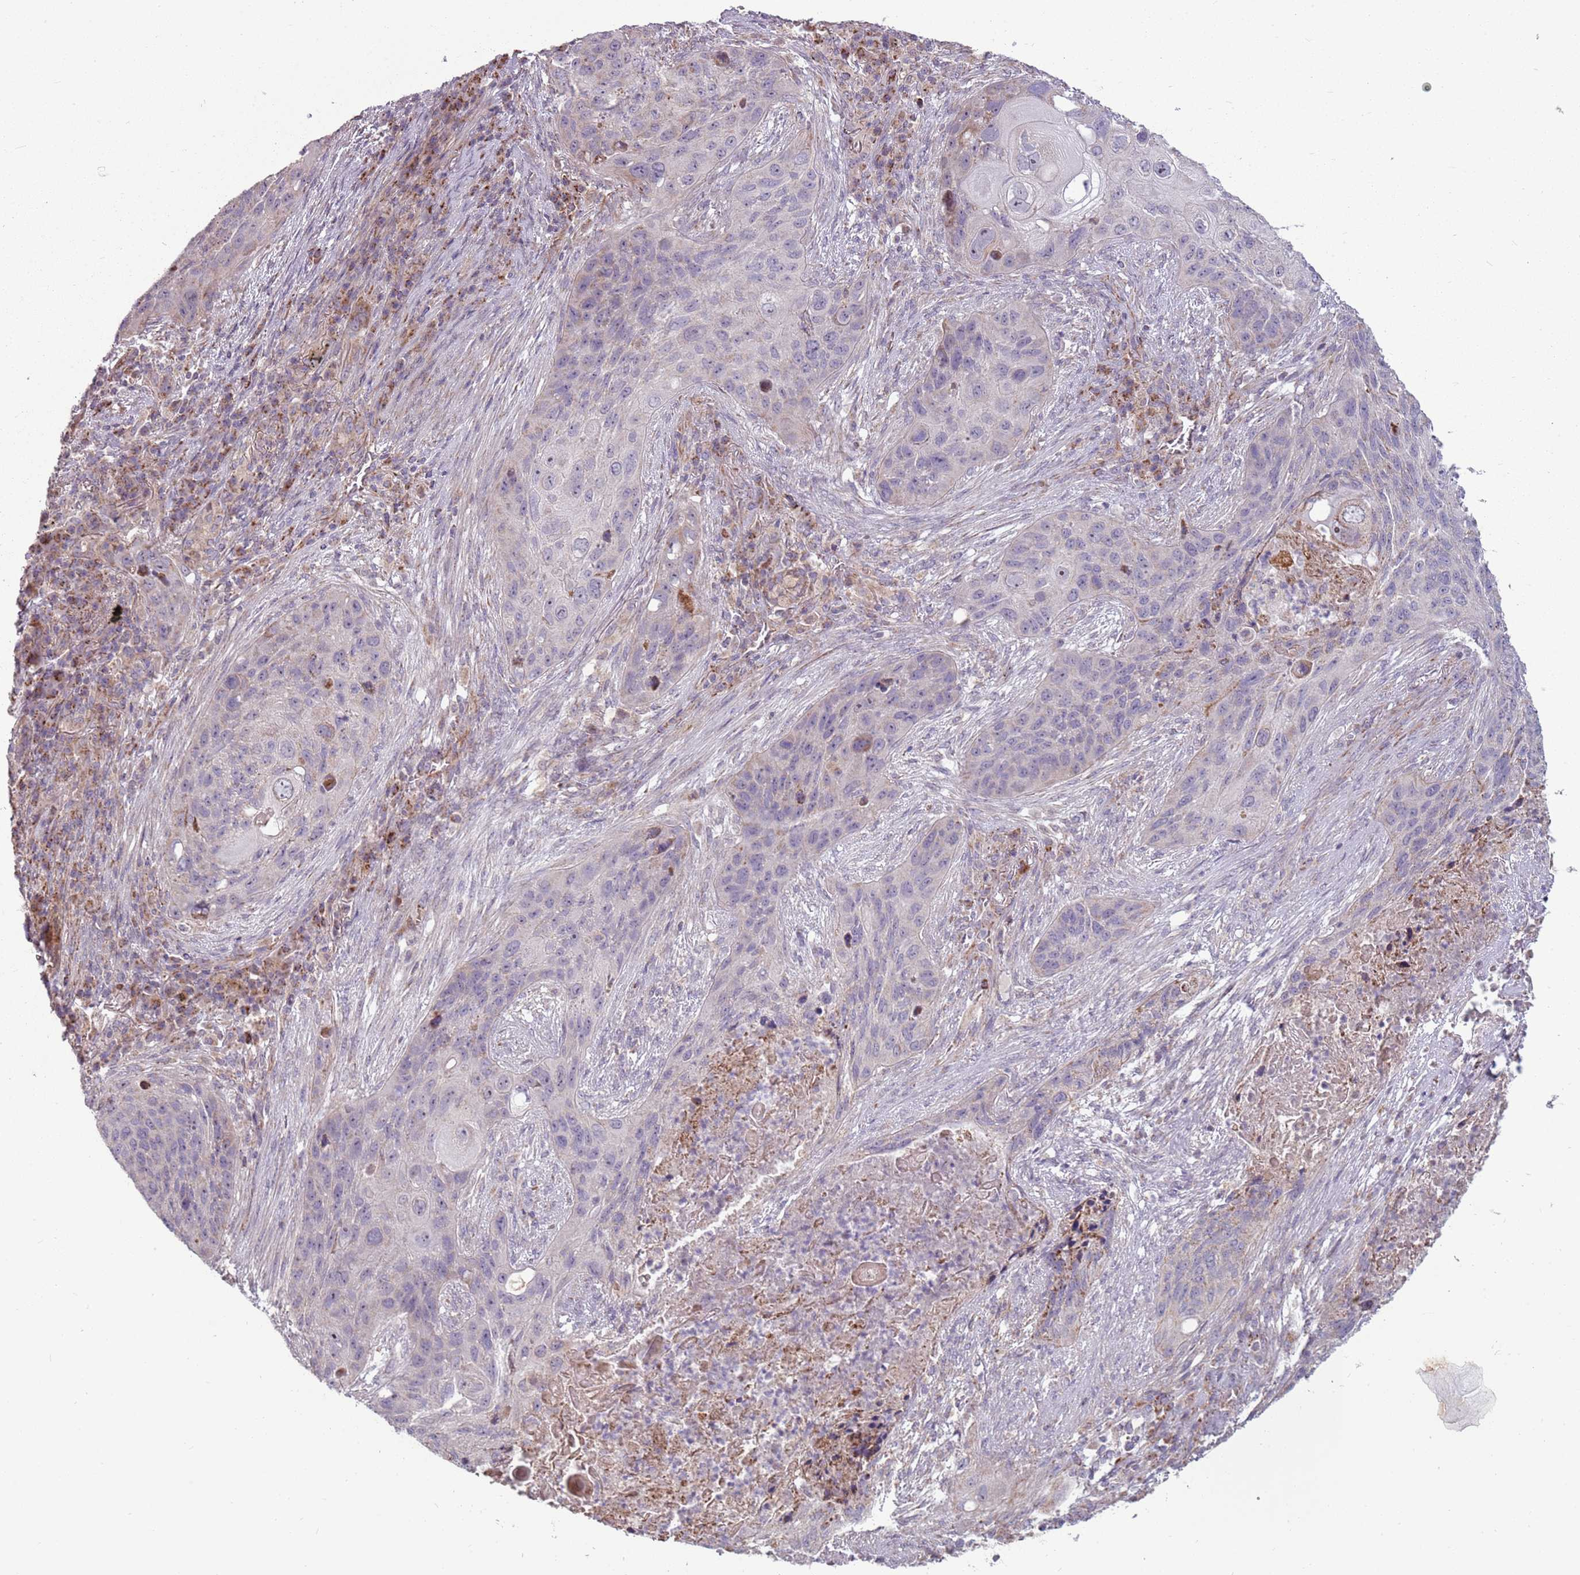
{"staining": {"intensity": "weak", "quantity": "<25%", "location": "cytoplasmic/membranous"}, "tissue": "lung cancer", "cell_type": "Tumor cells", "image_type": "cancer", "snomed": [{"axis": "morphology", "description": "Squamous cell carcinoma, NOS"}, {"axis": "topography", "description": "Lung"}], "caption": "Histopathology image shows no protein expression in tumor cells of lung squamous cell carcinoma tissue.", "gene": "ZNF530", "patient": {"sex": "female", "age": 63}}